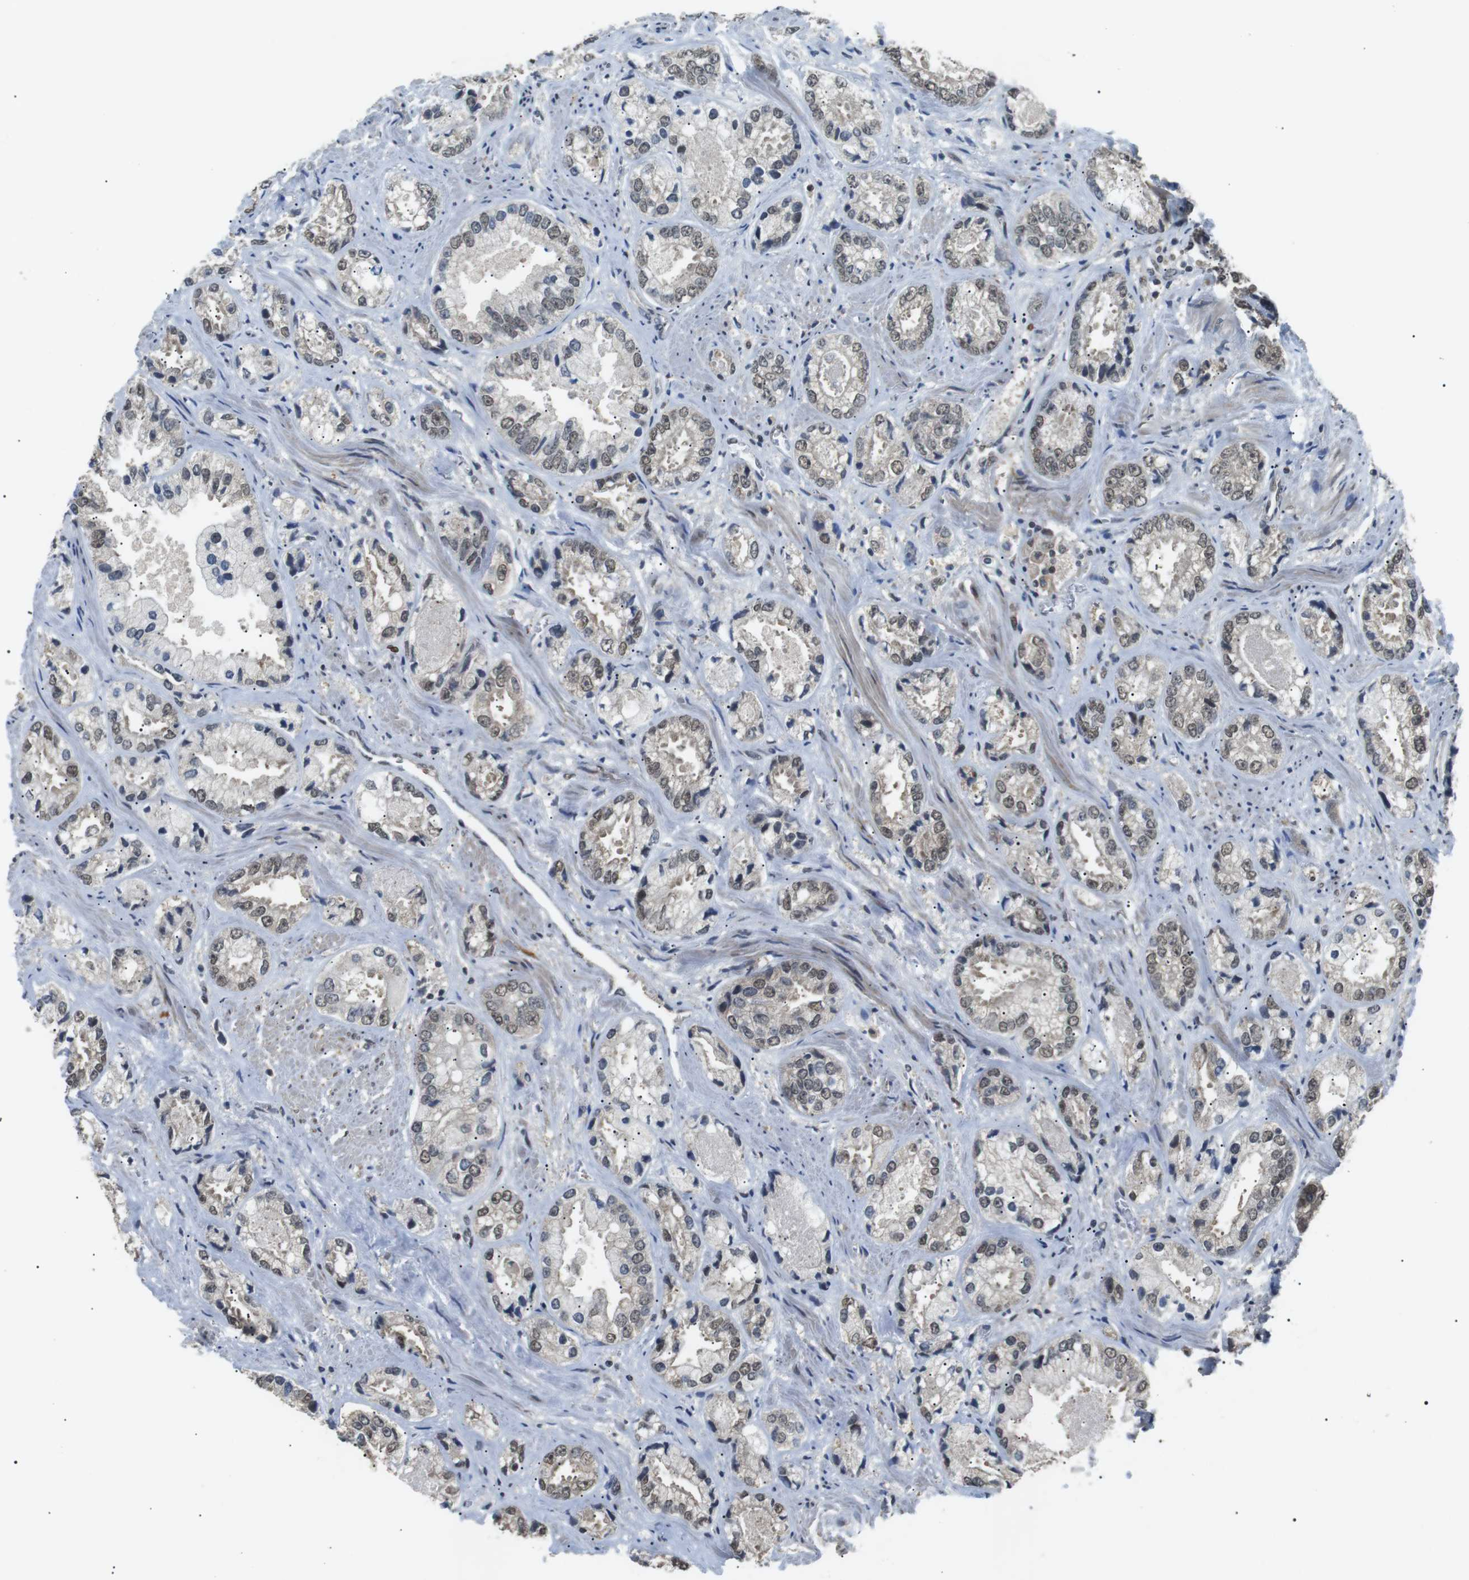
{"staining": {"intensity": "weak", "quantity": ">75%", "location": "nuclear"}, "tissue": "prostate cancer", "cell_type": "Tumor cells", "image_type": "cancer", "snomed": [{"axis": "morphology", "description": "Adenocarcinoma, High grade"}, {"axis": "topography", "description": "Prostate"}], "caption": "Prostate adenocarcinoma (high-grade) stained for a protein exhibits weak nuclear positivity in tumor cells. (DAB IHC with brightfield microscopy, high magnification).", "gene": "ORAI3", "patient": {"sex": "male", "age": 61}}